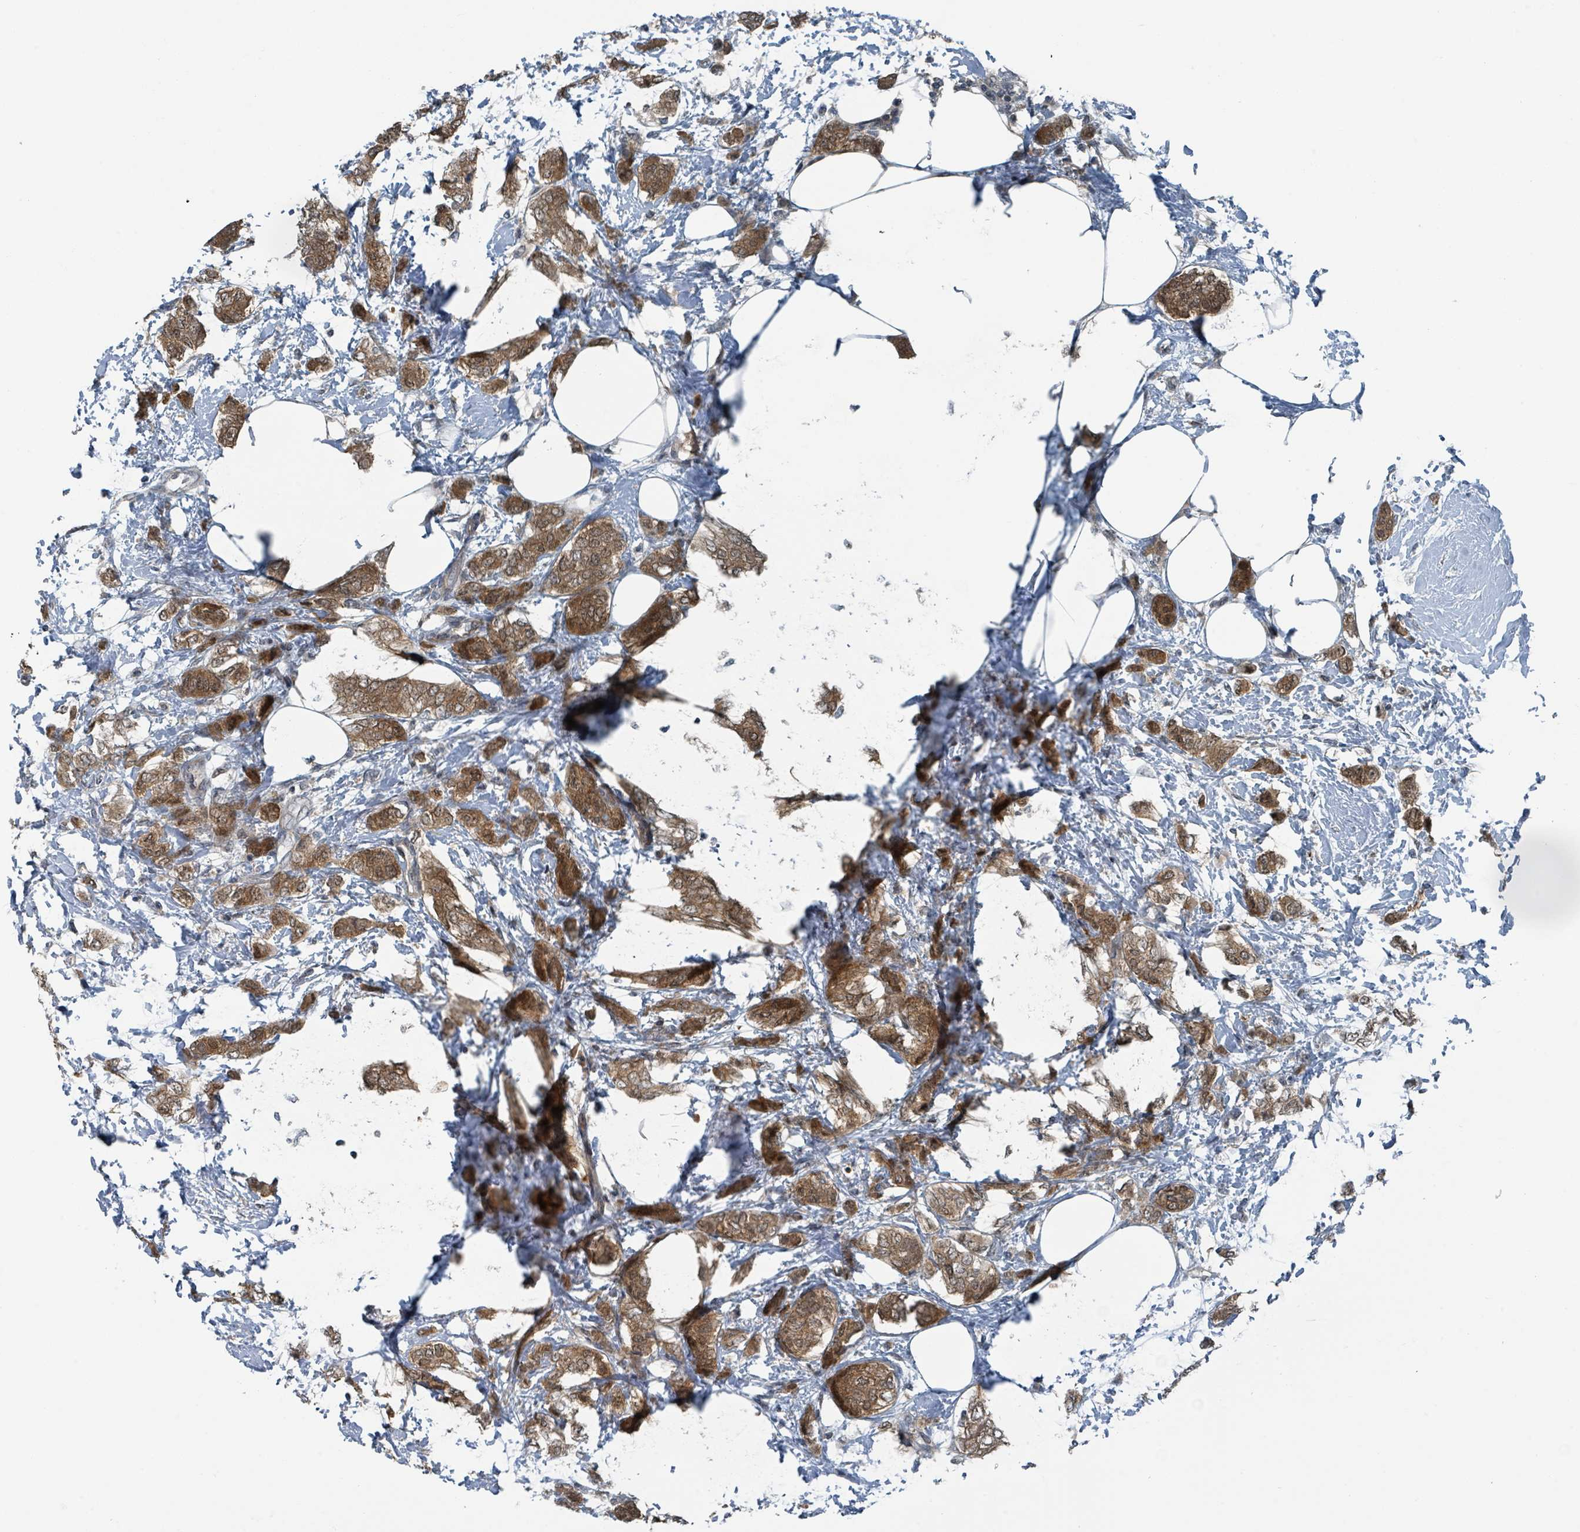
{"staining": {"intensity": "moderate", "quantity": ">75%", "location": "cytoplasmic/membranous,nuclear"}, "tissue": "breast cancer", "cell_type": "Tumor cells", "image_type": "cancer", "snomed": [{"axis": "morphology", "description": "Duct carcinoma"}, {"axis": "topography", "description": "Breast"}], "caption": "Moderate cytoplasmic/membranous and nuclear positivity is present in about >75% of tumor cells in breast cancer.", "gene": "GOLGA7", "patient": {"sex": "female", "age": 72}}